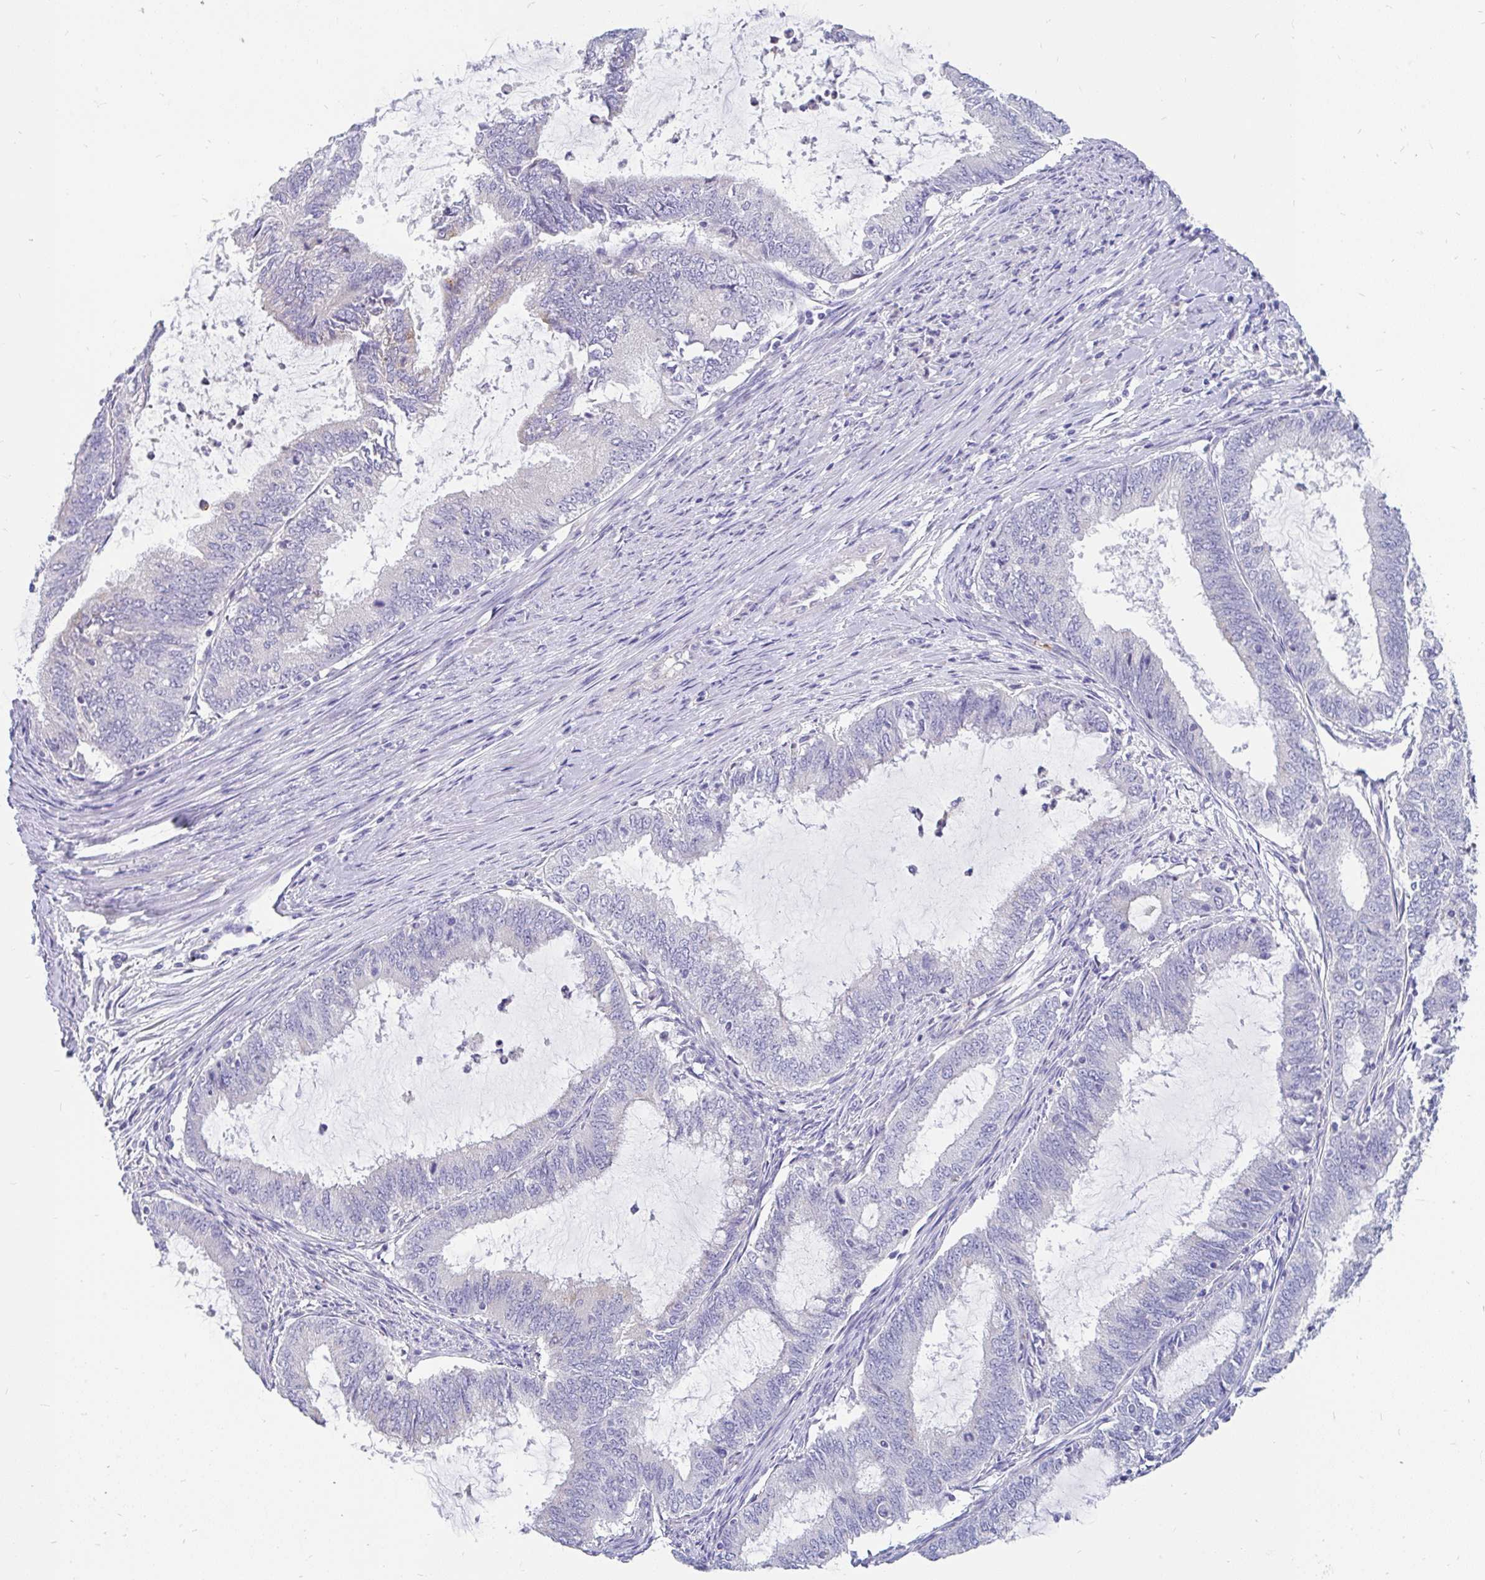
{"staining": {"intensity": "negative", "quantity": "none", "location": "none"}, "tissue": "endometrial cancer", "cell_type": "Tumor cells", "image_type": "cancer", "snomed": [{"axis": "morphology", "description": "Adenocarcinoma, NOS"}, {"axis": "topography", "description": "Endometrium"}], "caption": "Human adenocarcinoma (endometrial) stained for a protein using immunohistochemistry (IHC) shows no positivity in tumor cells.", "gene": "INTS5", "patient": {"sex": "female", "age": 51}}